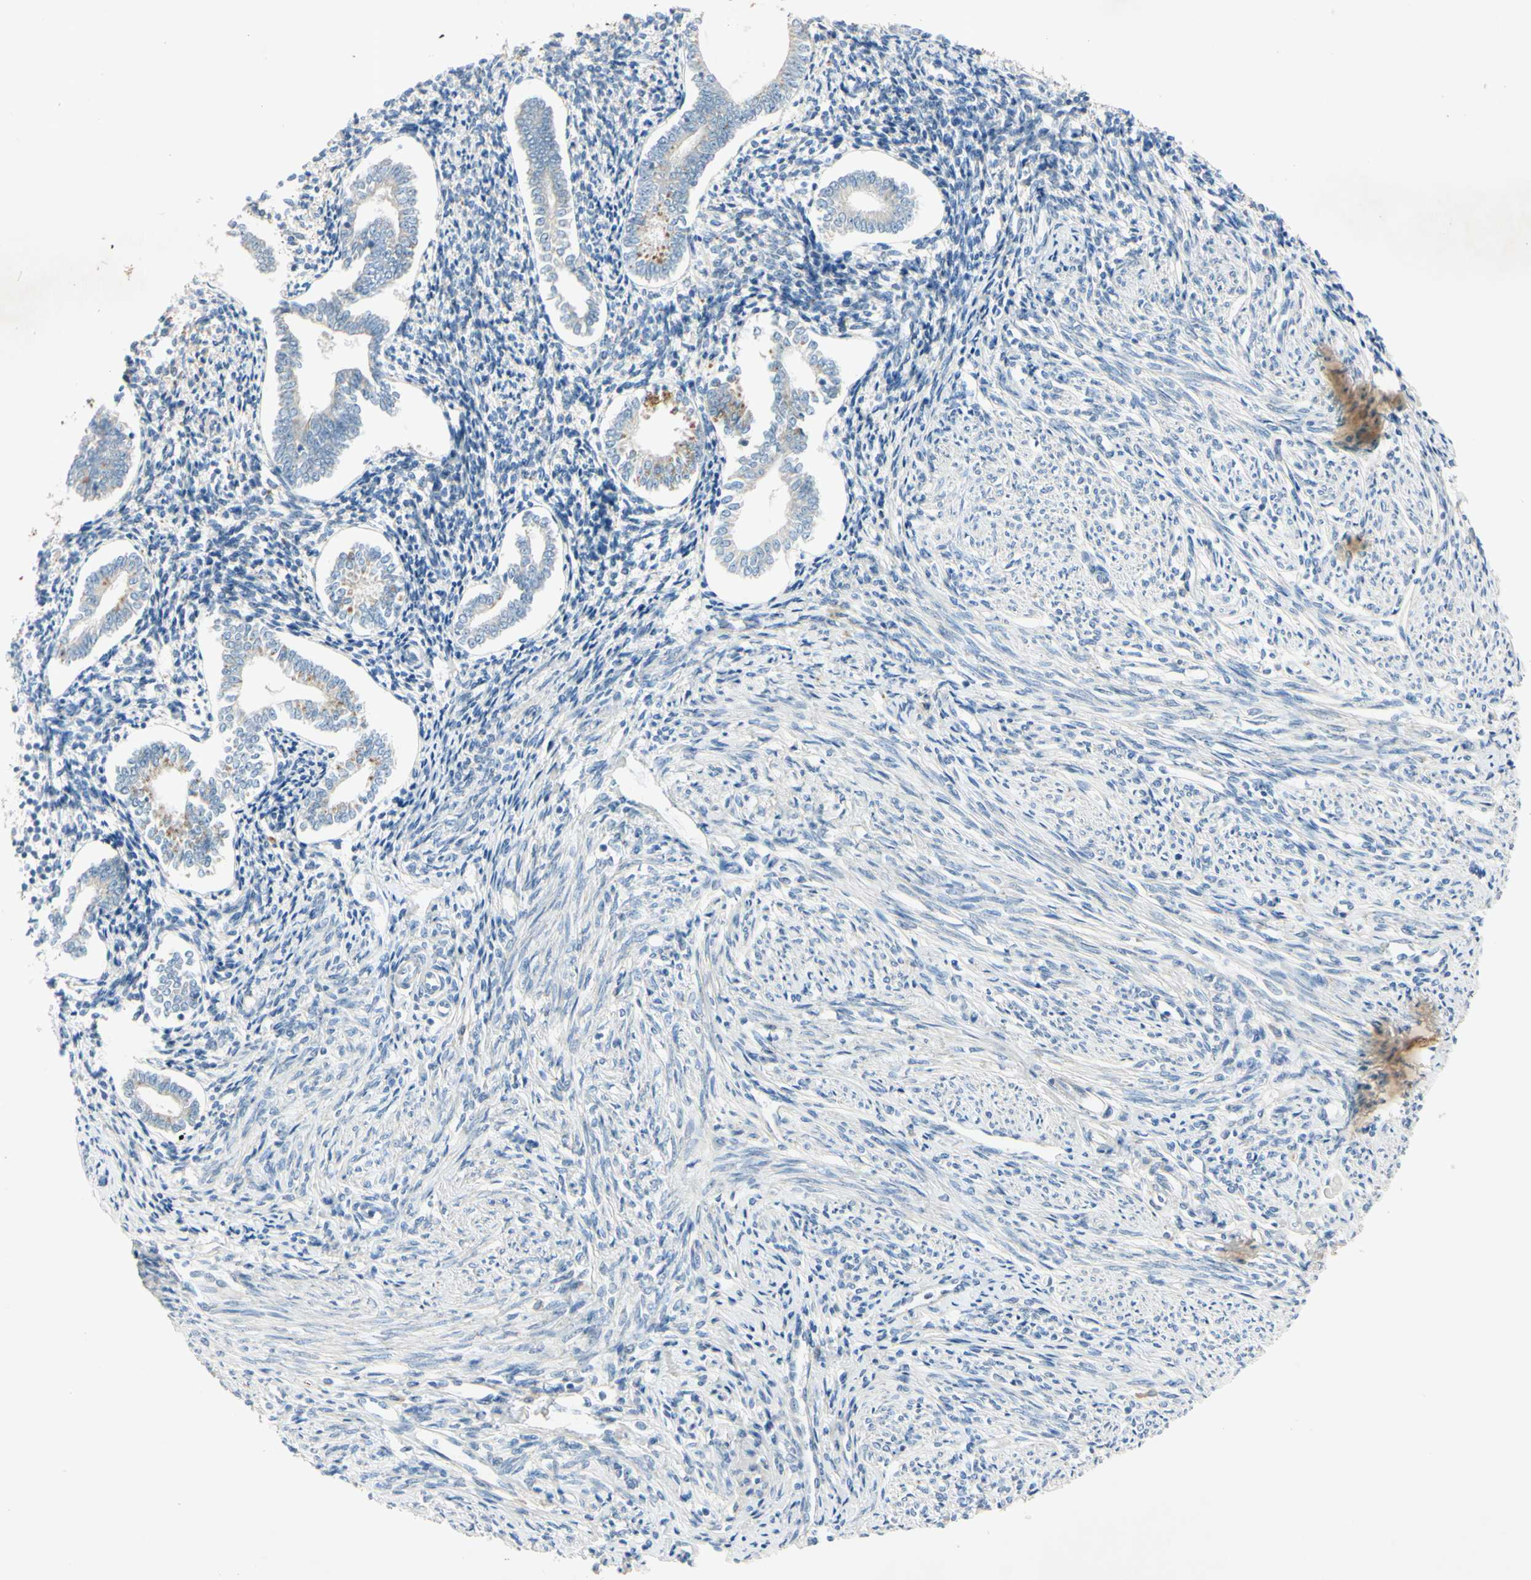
{"staining": {"intensity": "negative", "quantity": "none", "location": "none"}, "tissue": "endometrium", "cell_type": "Cells in endometrial stroma", "image_type": "normal", "snomed": [{"axis": "morphology", "description": "Normal tissue, NOS"}, {"axis": "topography", "description": "Endometrium"}], "caption": "High magnification brightfield microscopy of unremarkable endometrium stained with DAB (3,3'-diaminobenzidine) (brown) and counterstained with hematoxylin (blue): cells in endometrial stroma show no significant staining. (DAB (3,3'-diaminobenzidine) immunohistochemistry with hematoxylin counter stain).", "gene": "AATK", "patient": {"sex": "female", "age": 71}}